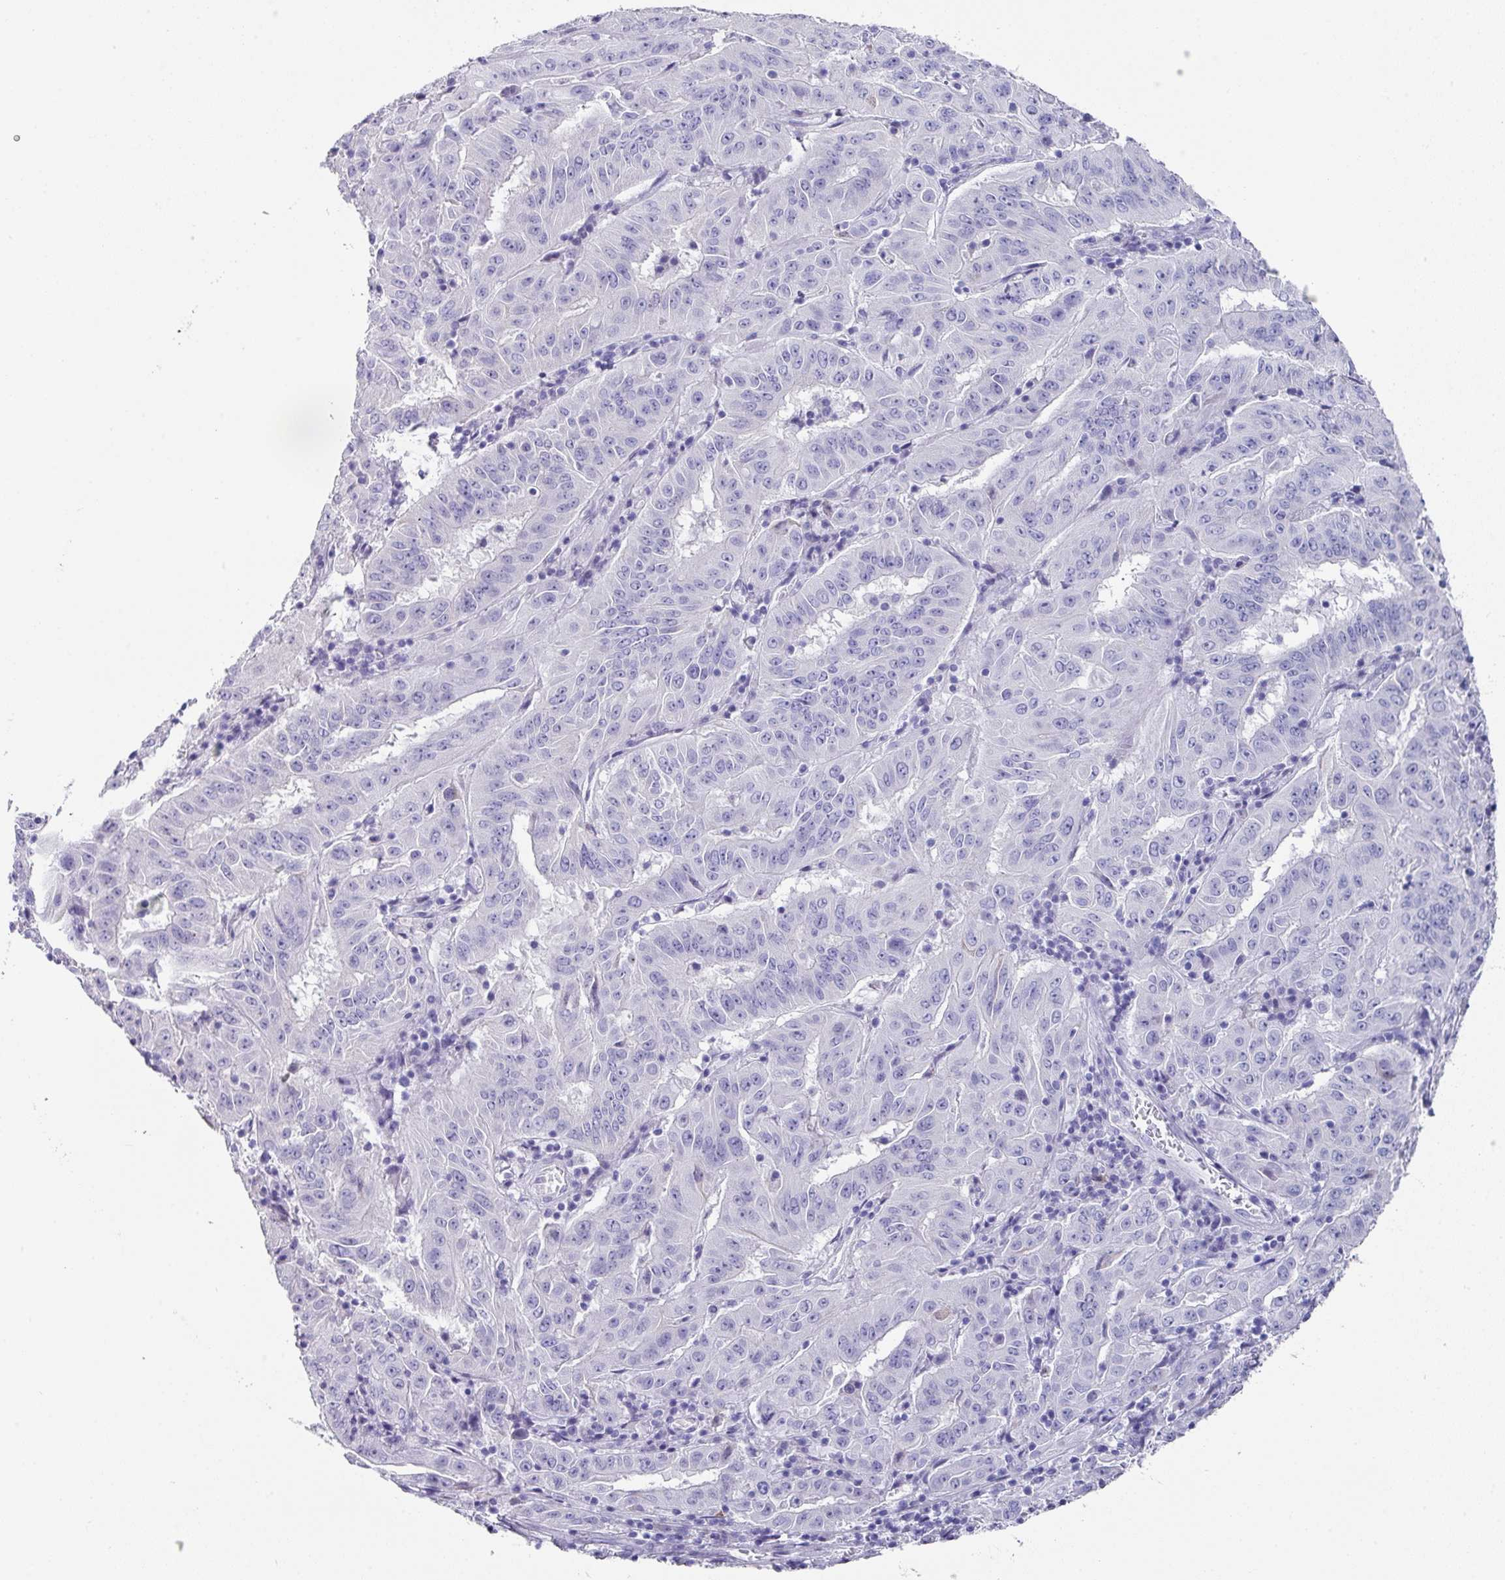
{"staining": {"intensity": "negative", "quantity": "none", "location": "none"}, "tissue": "pancreatic cancer", "cell_type": "Tumor cells", "image_type": "cancer", "snomed": [{"axis": "morphology", "description": "Adenocarcinoma, NOS"}, {"axis": "topography", "description": "Pancreas"}], "caption": "There is no significant expression in tumor cells of pancreatic cancer.", "gene": "PEX10", "patient": {"sex": "male", "age": 63}}